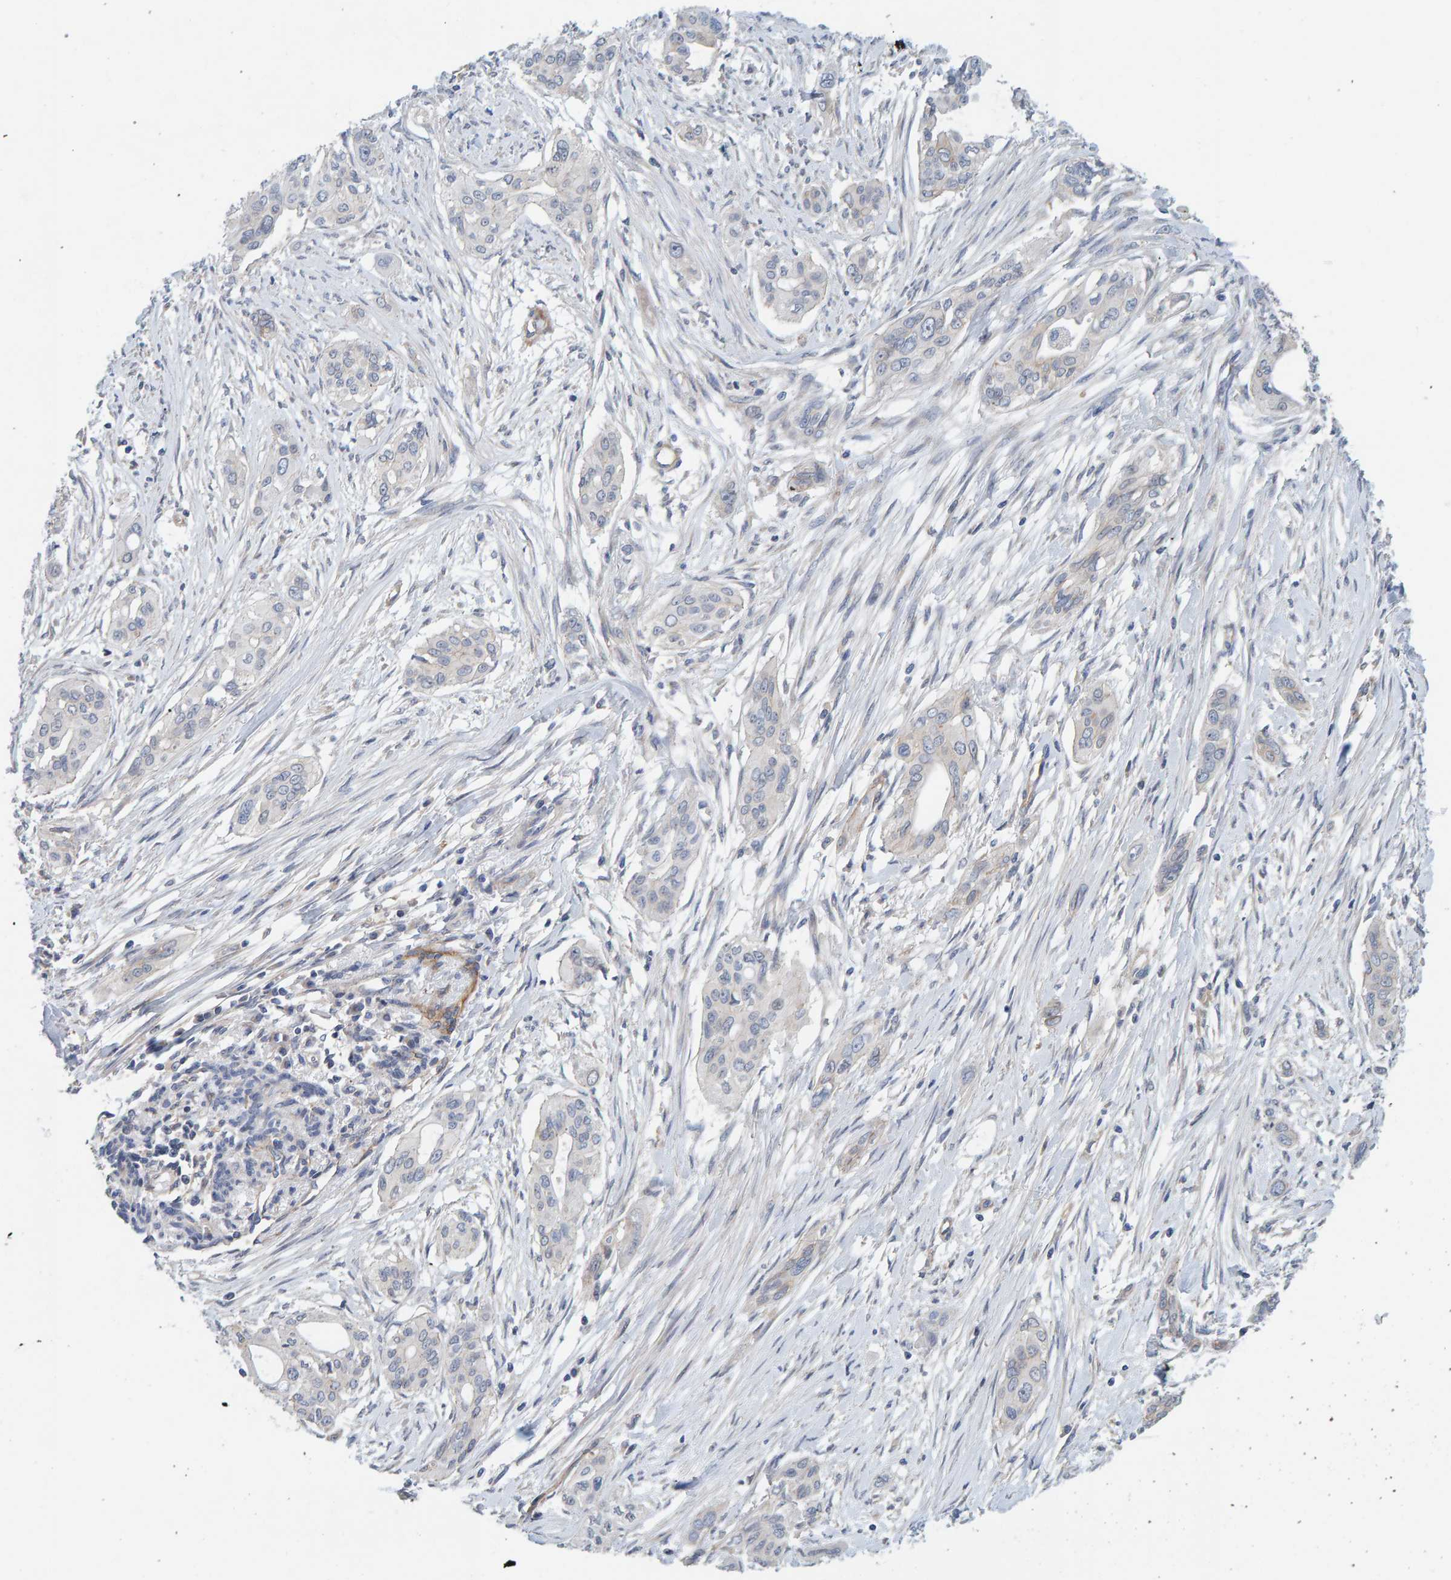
{"staining": {"intensity": "negative", "quantity": "none", "location": "none"}, "tissue": "pancreatic cancer", "cell_type": "Tumor cells", "image_type": "cancer", "snomed": [{"axis": "morphology", "description": "Adenocarcinoma, NOS"}, {"axis": "topography", "description": "Pancreas"}], "caption": "IHC micrograph of human pancreatic cancer stained for a protein (brown), which demonstrates no positivity in tumor cells.", "gene": "RGP1", "patient": {"sex": "female", "age": 60}}